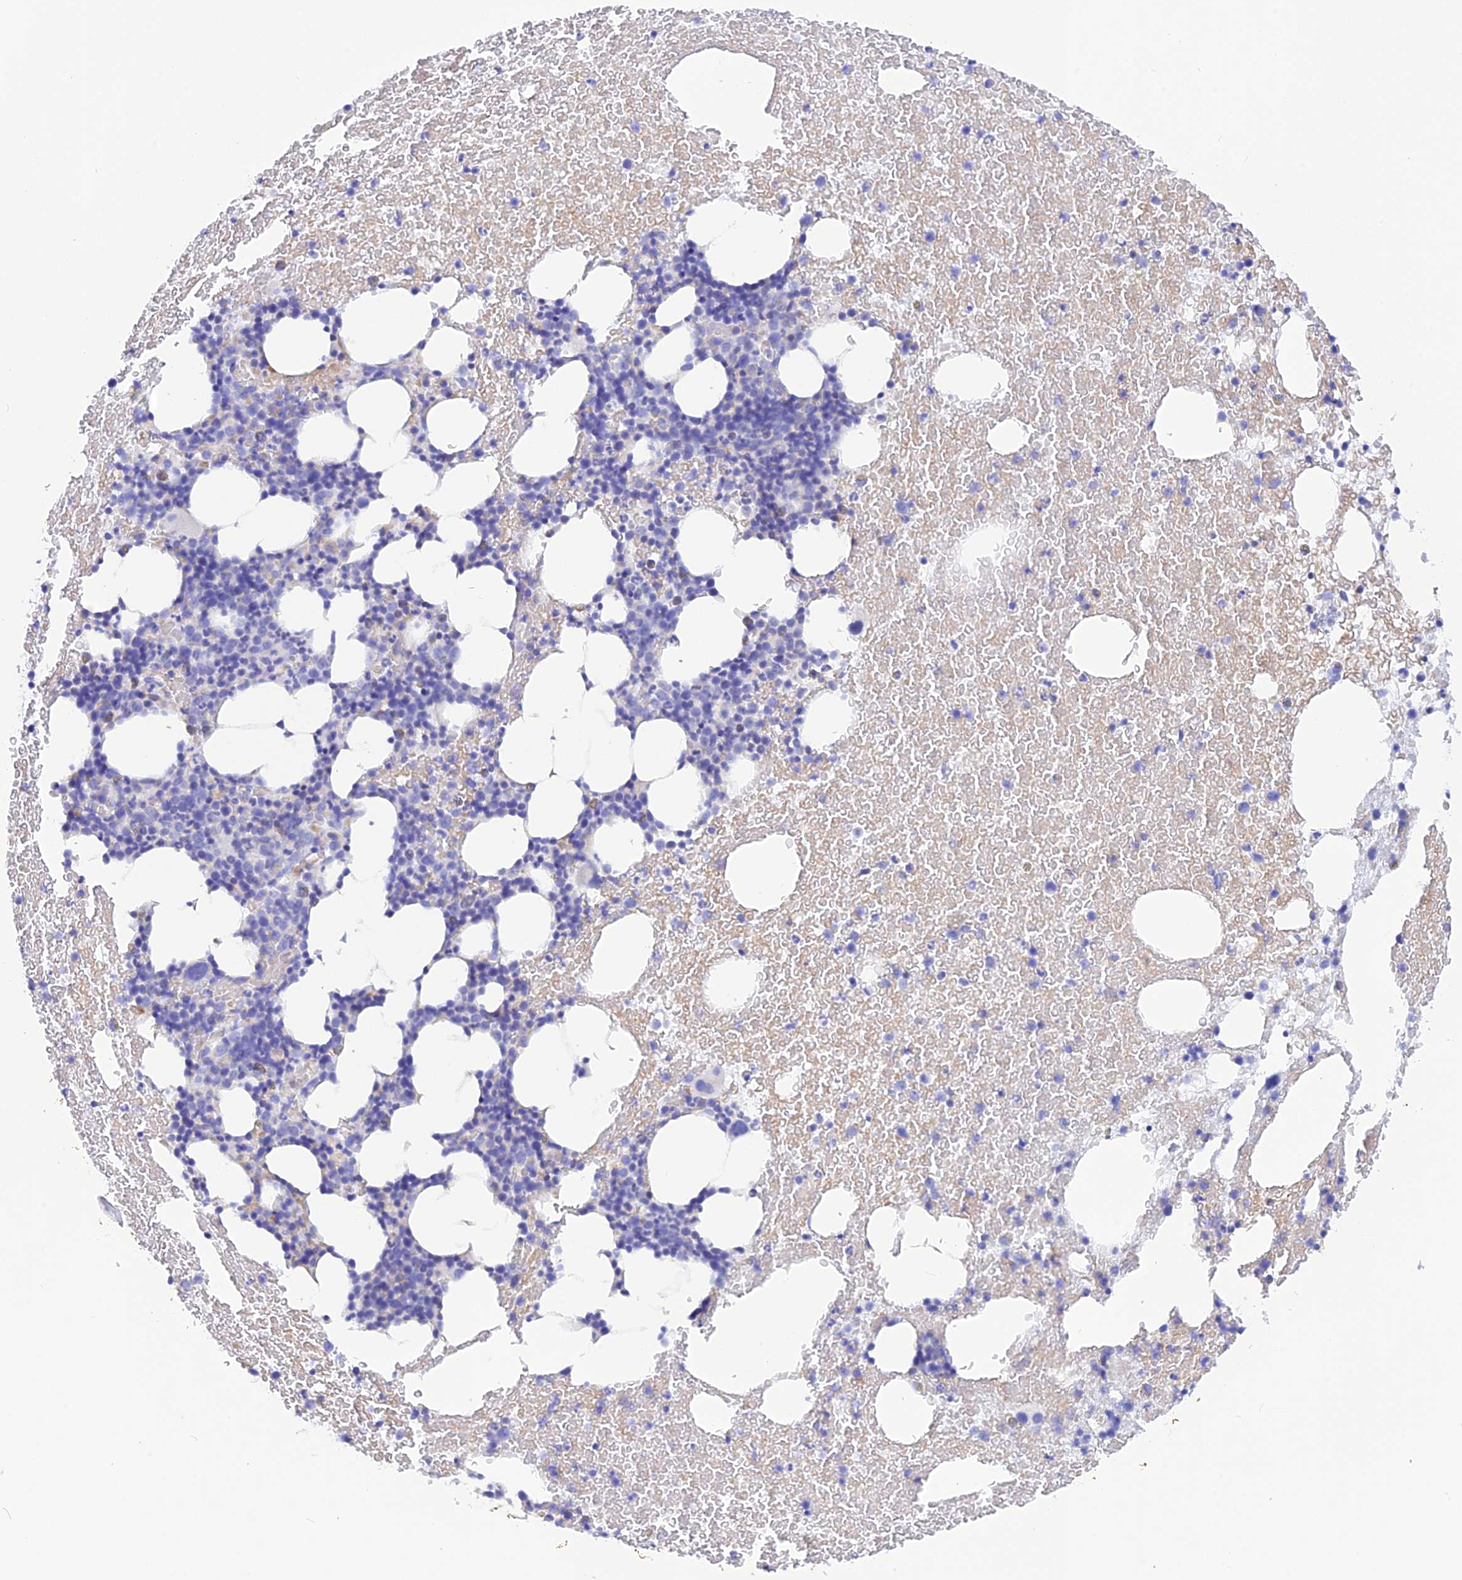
{"staining": {"intensity": "negative", "quantity": "none", "location": "none"}, "tissue": "bone marrow", "cell_type": "Hematopoietic cells", "image_type": "normal", "snomed": [{"axis": "morphology", "description": "Normal tissue, NOS"}, {"axis": "topography", "description": "Bone marrow"}], "caption": "High power microscopy photomicrograph of an immunohistochemistry (IHC) photomicrograph of benign bone marrow, revealing no significant expression in hematopoietic cells.", "gene": "GLYATL1B", "patient": {"sex": "male", "age": 57}}